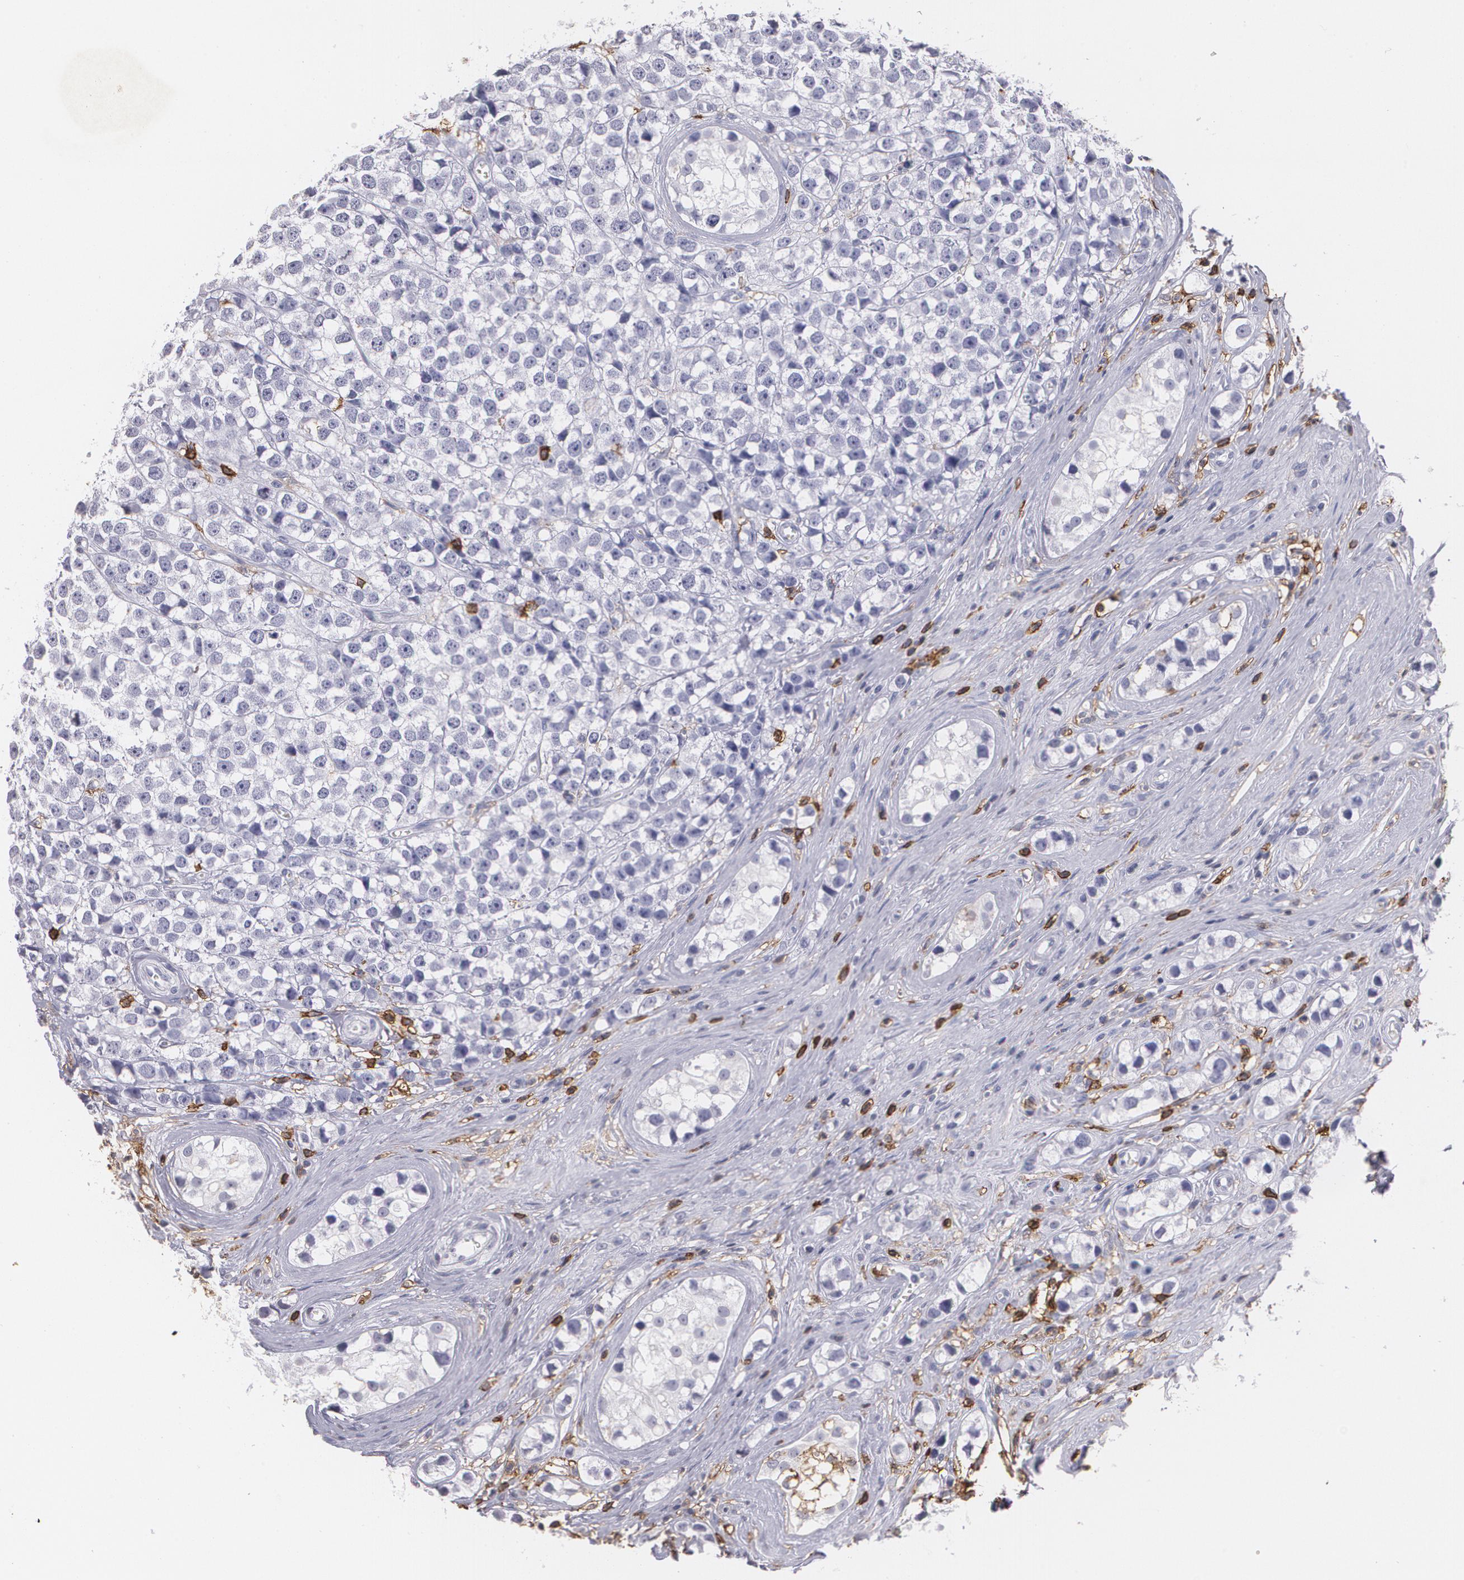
{"staining": {"intensity": "negative", "quantity": "none", "location": "none"}, "tissue": "testis cancer", "cell_type": "Tumor cells", "image_type": "cancer", "snomed": [{"axis": "morphology", "description": "Seminoma, NOS"}, {"axis": "topography", "description": "Testis"}], "caption": "Immunohistochemistry (IHC) image of neoplastic tissue: testis seminoma stained with DAB displays no significant protein expression in tumor cells.", "gene": "PTPRC", "patient": {"sex": "male", "age": 25}}